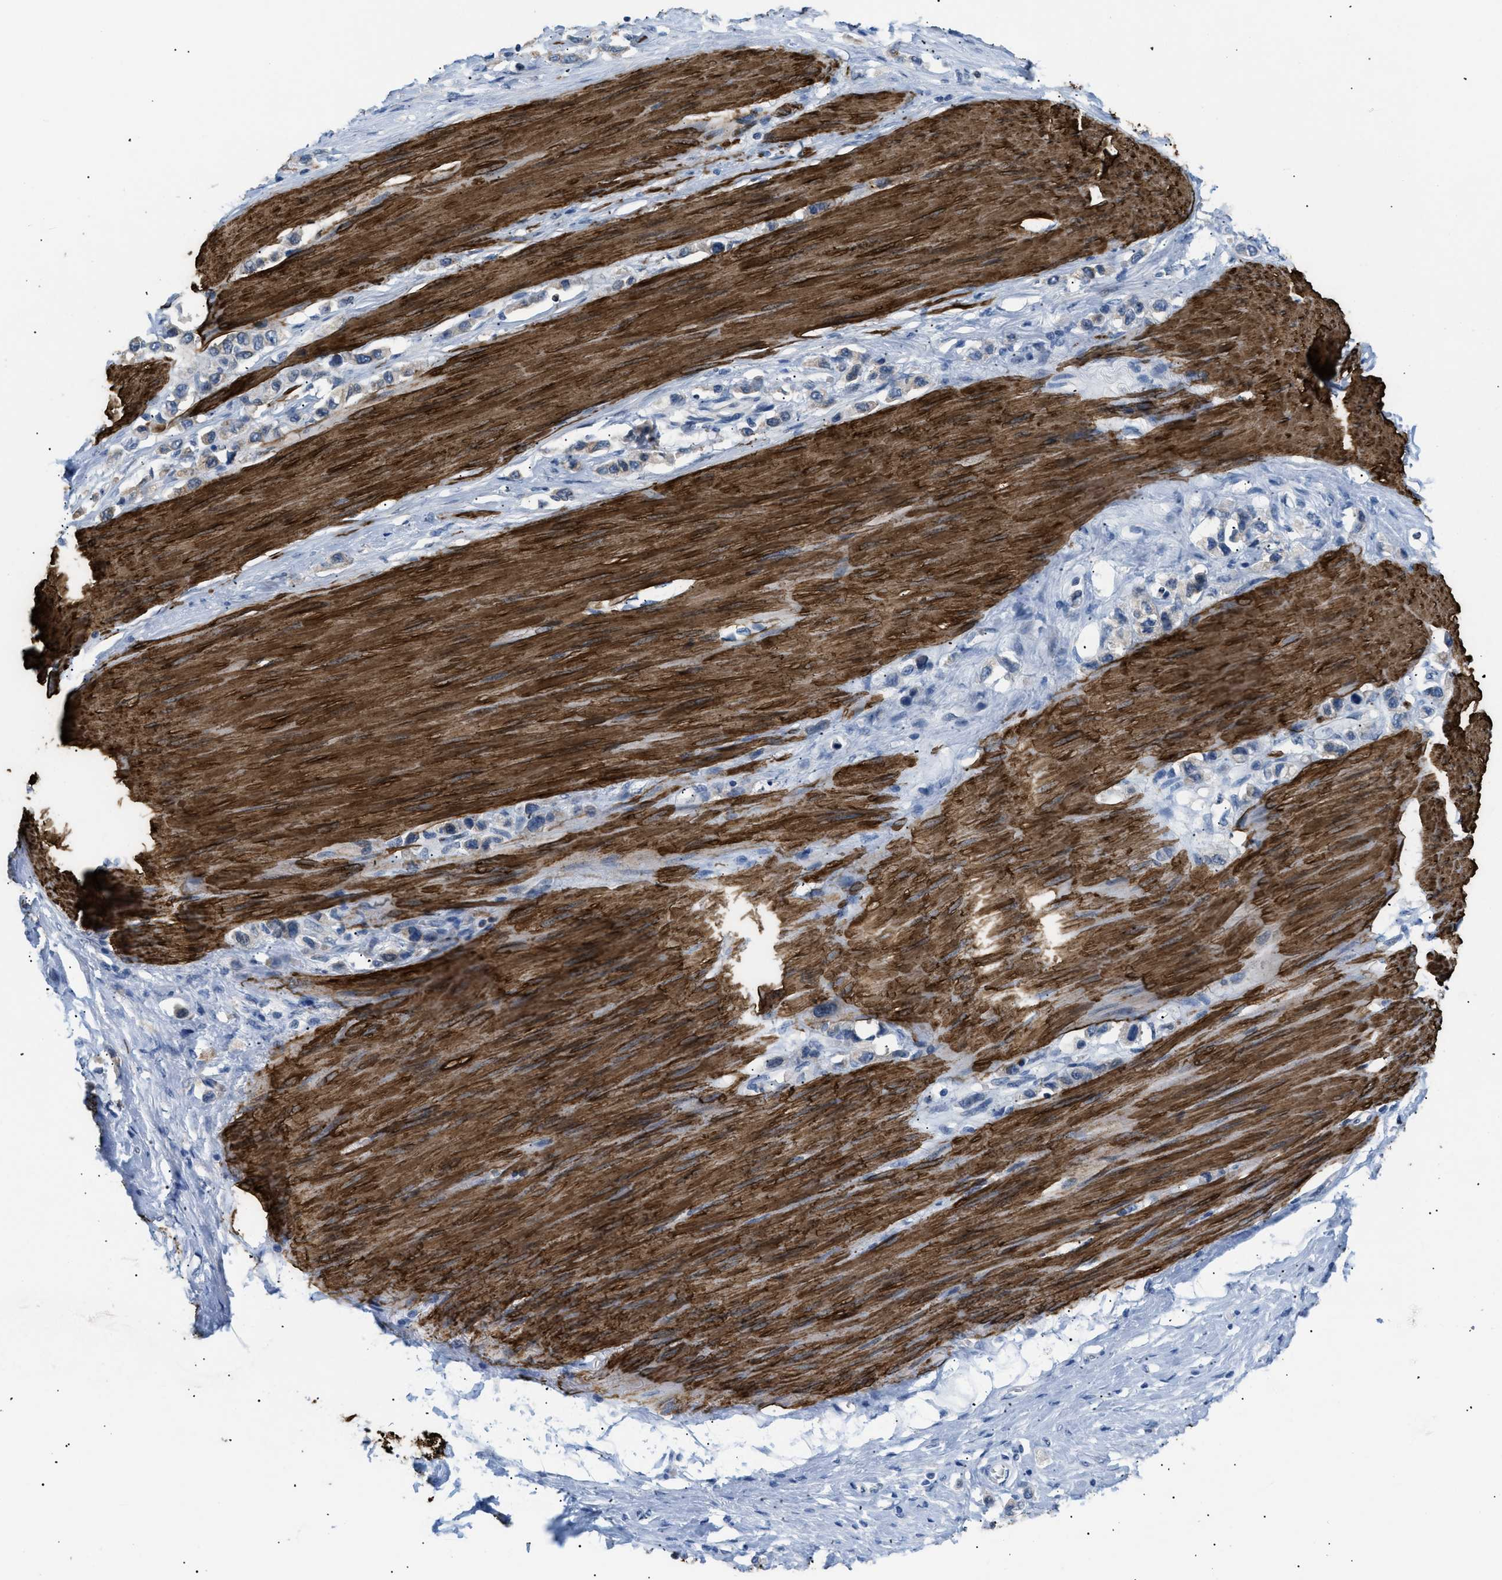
{"staining": {"intensity": "negative", "quantity": "none", "location": "none"}, "tissue": "stomach cancer", "cell_type": "Tumor cells", "image_type": "cancer", "snomed": [{"axis": "morphology", "description": "Adenocarcinoma, NOS"}, {"axis": "topography", "description": "Stomach"}], "caption": "High power microscopy histopathology image of an immunohistochemistry (IHC) histopathology image of adenocarcinoma (stomach), revealing no significant expression in tumor cells.", "gene": "ICA1", "patient": {"sex": "female", "age": 65}}